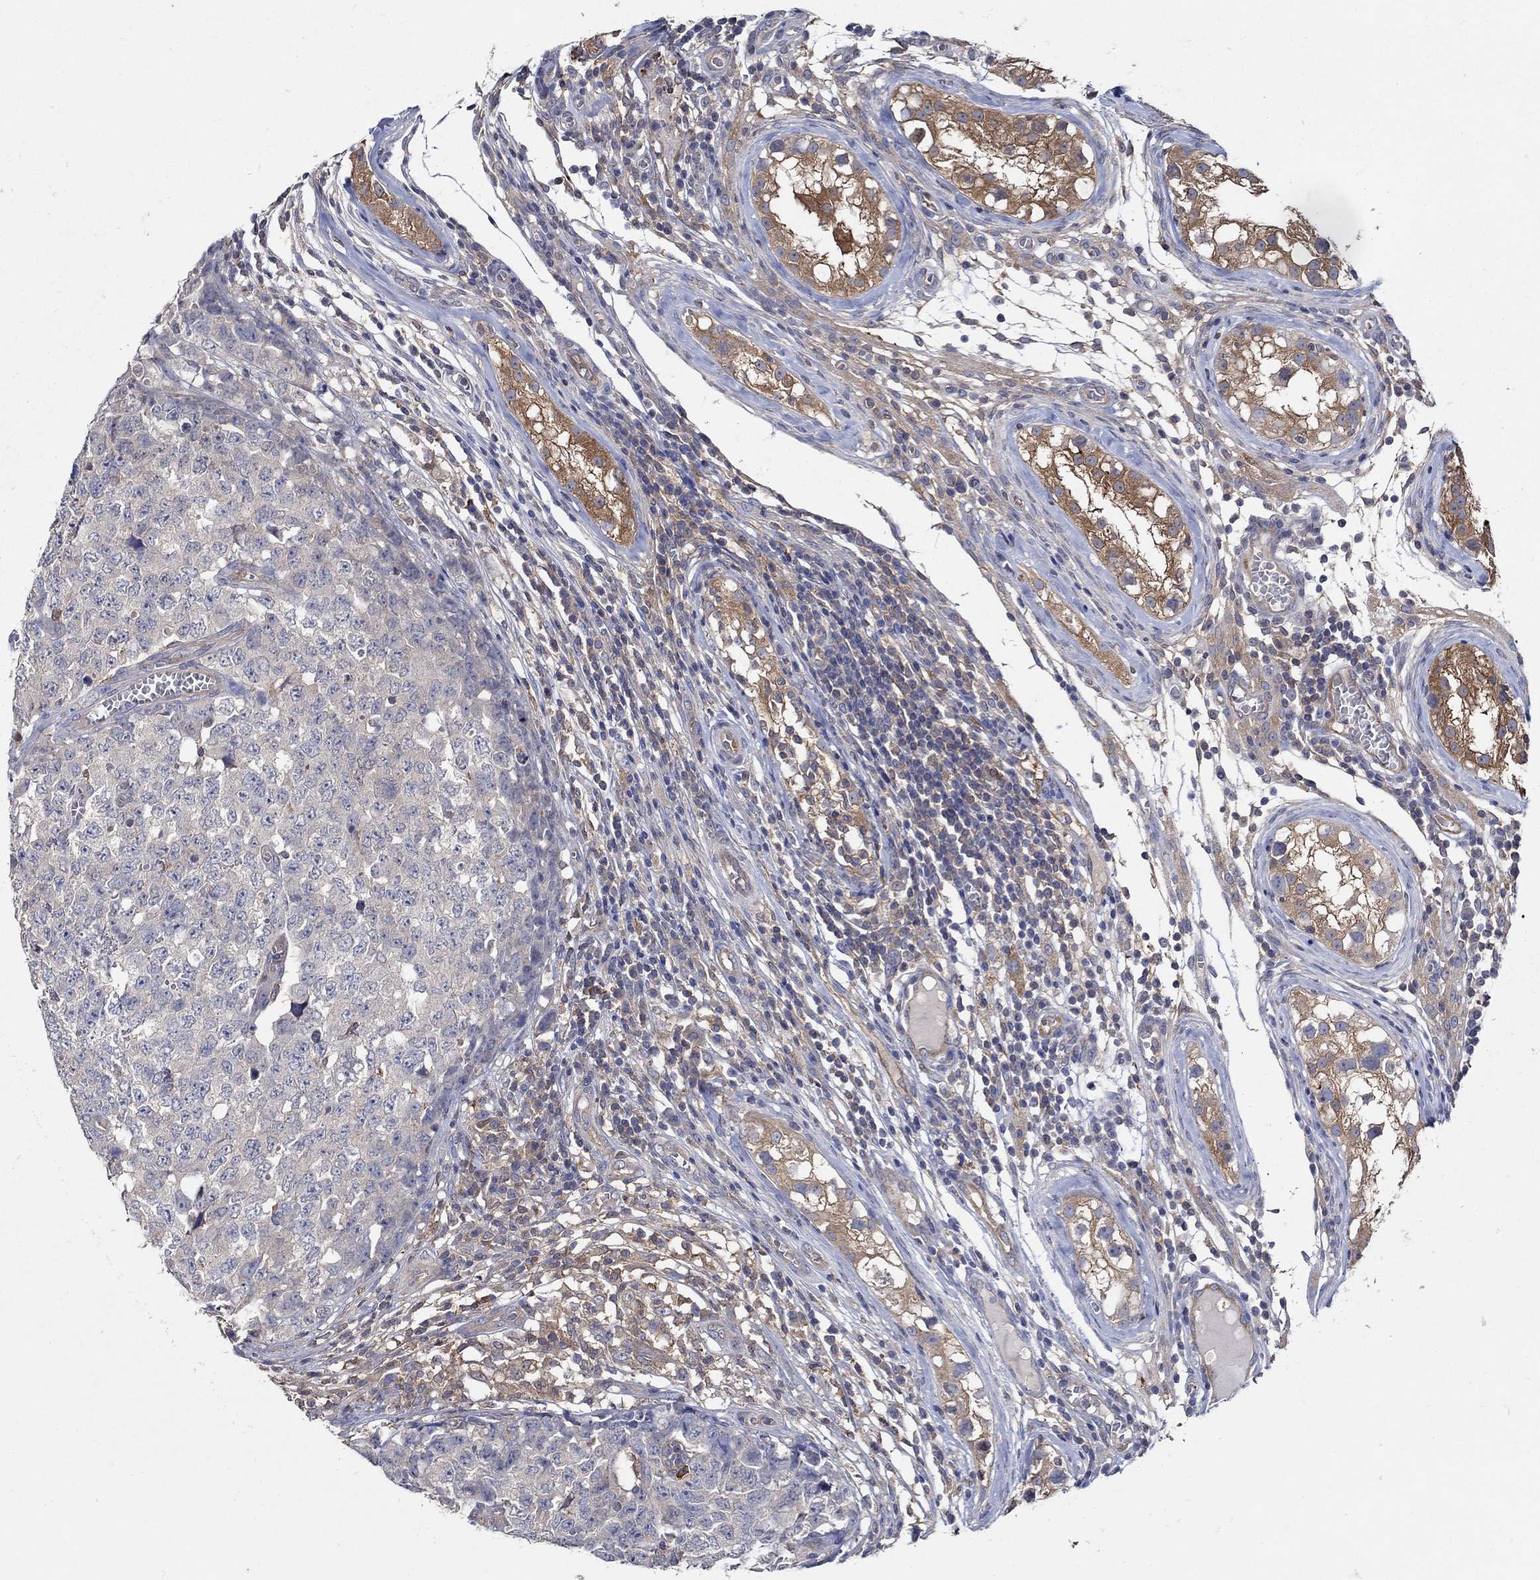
{"staining": {"intensity": "negative", "quantity": "none", "location": "none"}, "tissue": "testis cancer", "cell_type": "Tumor cells", "image_type": "cancer", "snomed": [{"axis": "morphology", "description": "Carcinoma, Embryonal, NOS"}, {"axis": "topography", "description": "Testis"}], "caption": "IHC photomicrograph of neoplastic tissue: human testis cancer (embryonal carcinoma) stained with DAB demonstrates no significant protein expression in tumor cells.", "gene": "MTHFR", "patient": {"sex": "male", "age": 23}}